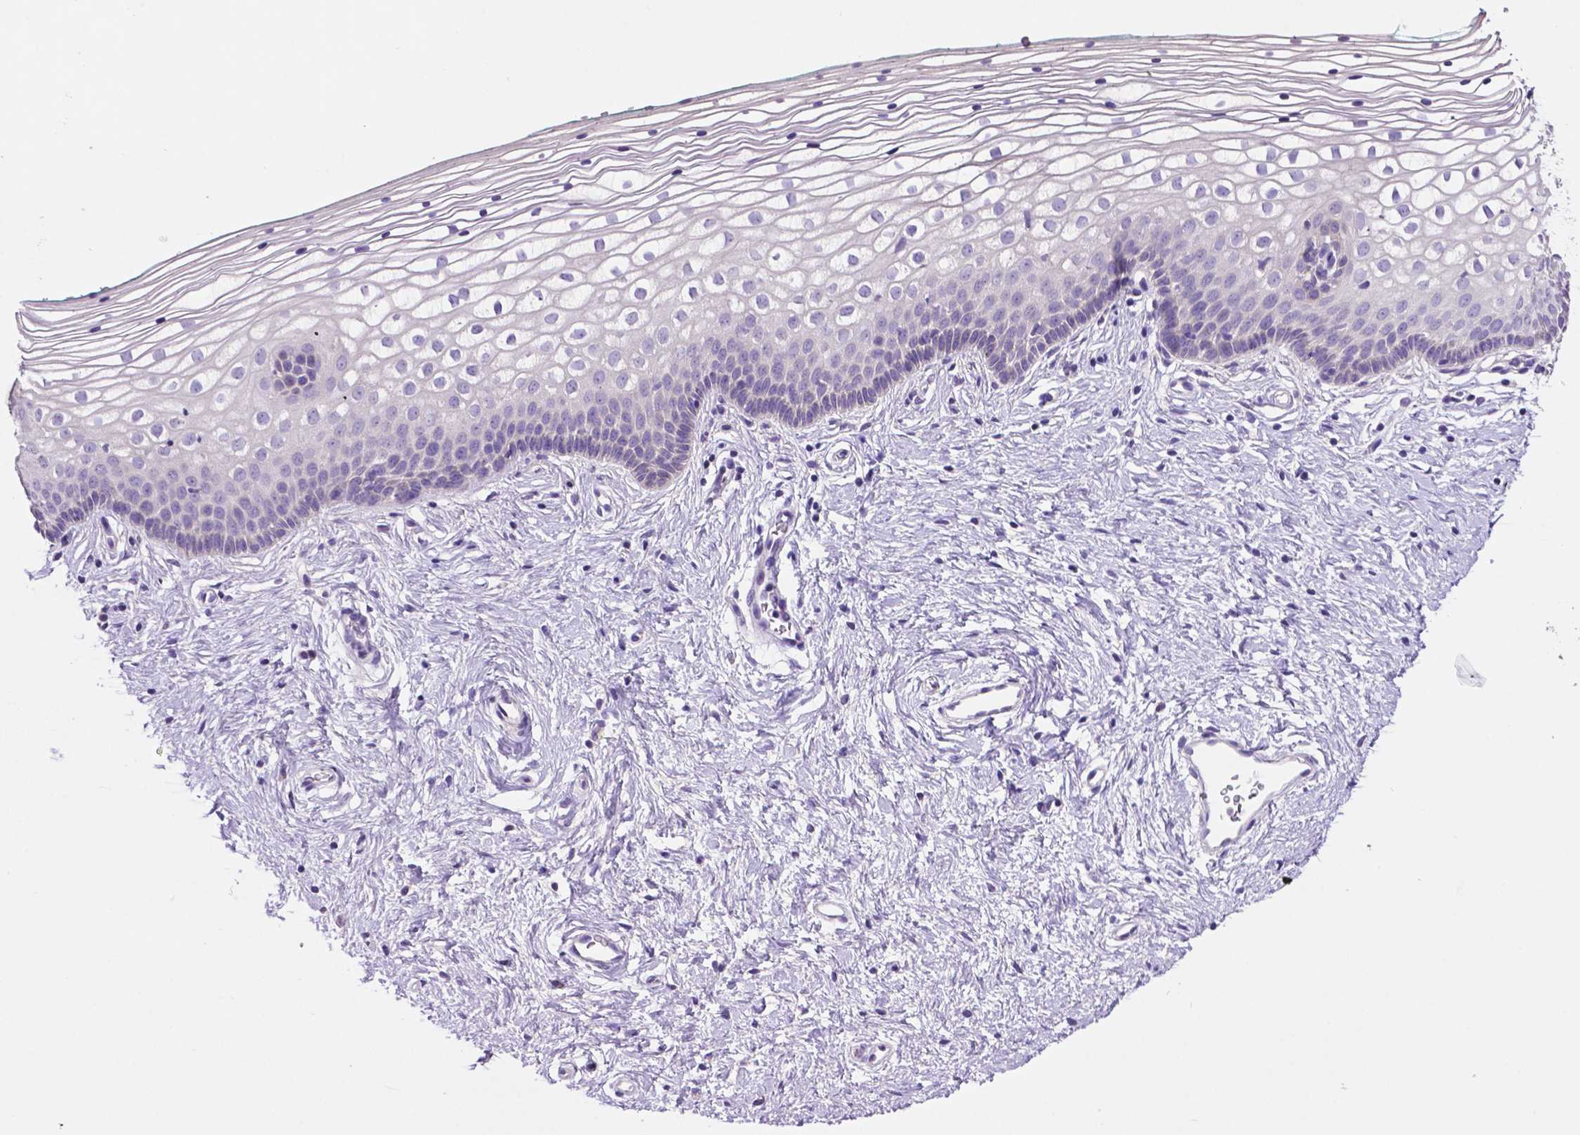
{"staining": {"intensity": "negative", "quantity": "none", "location": "none"}, "tissue": "vagina", "cell_type": "Squamous epithelial cells", "image_type": "normal", "snomed": [{"axis": "morphology", "description": "Normal tissue, NOS"}, {"axis": "topography", "description": "Vagina"}], "caption": "This is an immunohistochemistry (IHC) image of benign human vagina. There is no staining in squamous epithelial cells.", "gene": "PRPS2", "patient": {"sex": "female", "age": 36}}